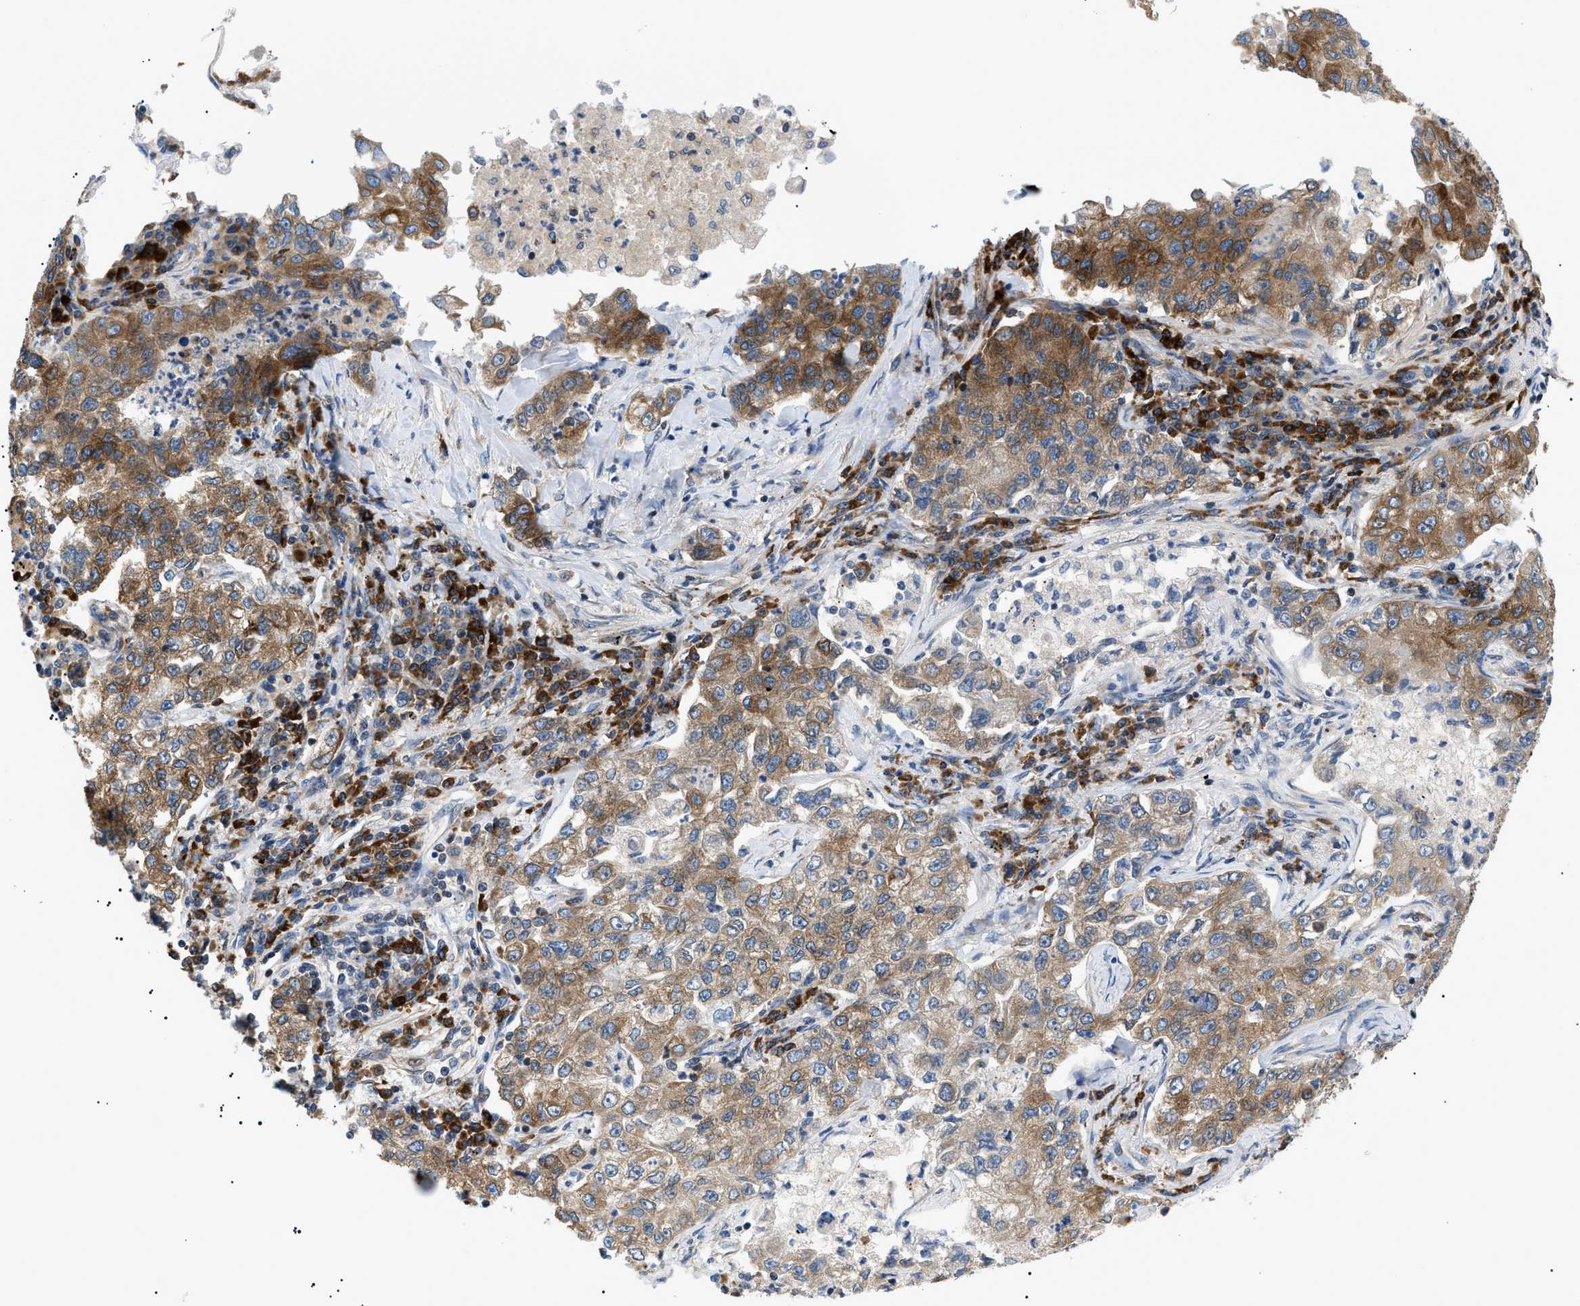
{"staining": {"intensity": "moderate", "quantity": ">75%", "location": "cytoplasmic/membranous"}, "tissue": "lung cancer", "cell_type": "Tumor cells", "image_type": "cancer", "snomed": [{"axis": "morphology", "description": "Adenocarcinoma, NOS"}, {"axis": "topography", "description": "Lung"}], "caption": "Approximately >75% of tumor cells in human lung adenocarcinoma display moderate cytoplasmic/membranous protein positivity as visualized by brown immunohistochemical staining.", "gene": "DERL1", "patient": {"sex": "male", "age": 49}}